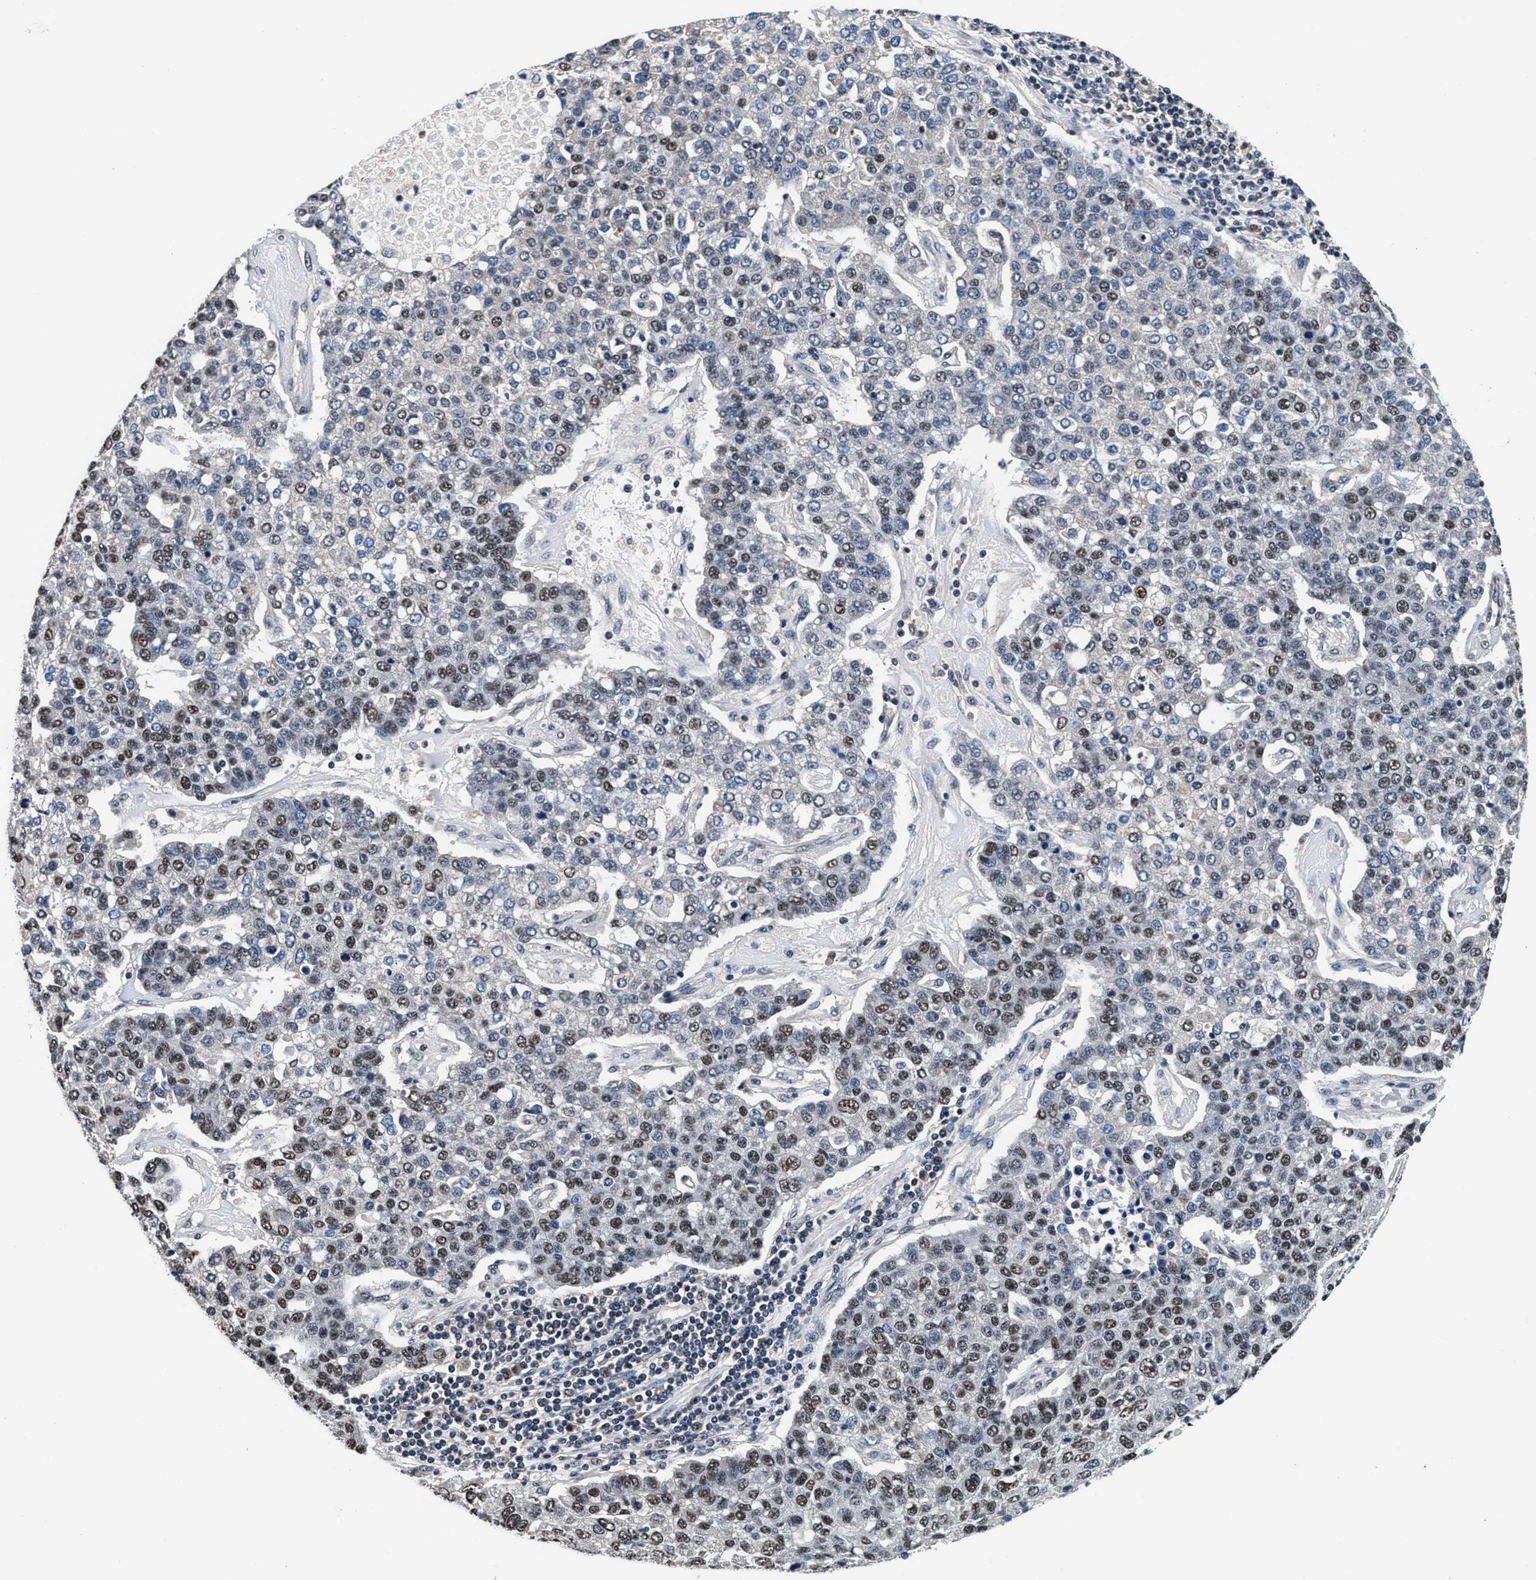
{"staining": {"intensity": "moderate", "quantity": "25%-75%", "location": "nuclear"}, "tissue": "pancreatic cancer", "cell_type": "Tumor cells", "image_type": "cancer", "snomed": [{"axis": "morphology", "description": "Adenocarcinoma, NOS"}, {"axis": "topography", "description": "Pancreas"}], "caption": "The photomicrograph shows immunohistochemical staining of pancreatic cancer (adenocarcinoma). There is moderate nuclear positivity is appreciated in approximately 25%-75% of tumor cells.", "gene": "USP16", "patient": {"sex": "female", "age": 61}}